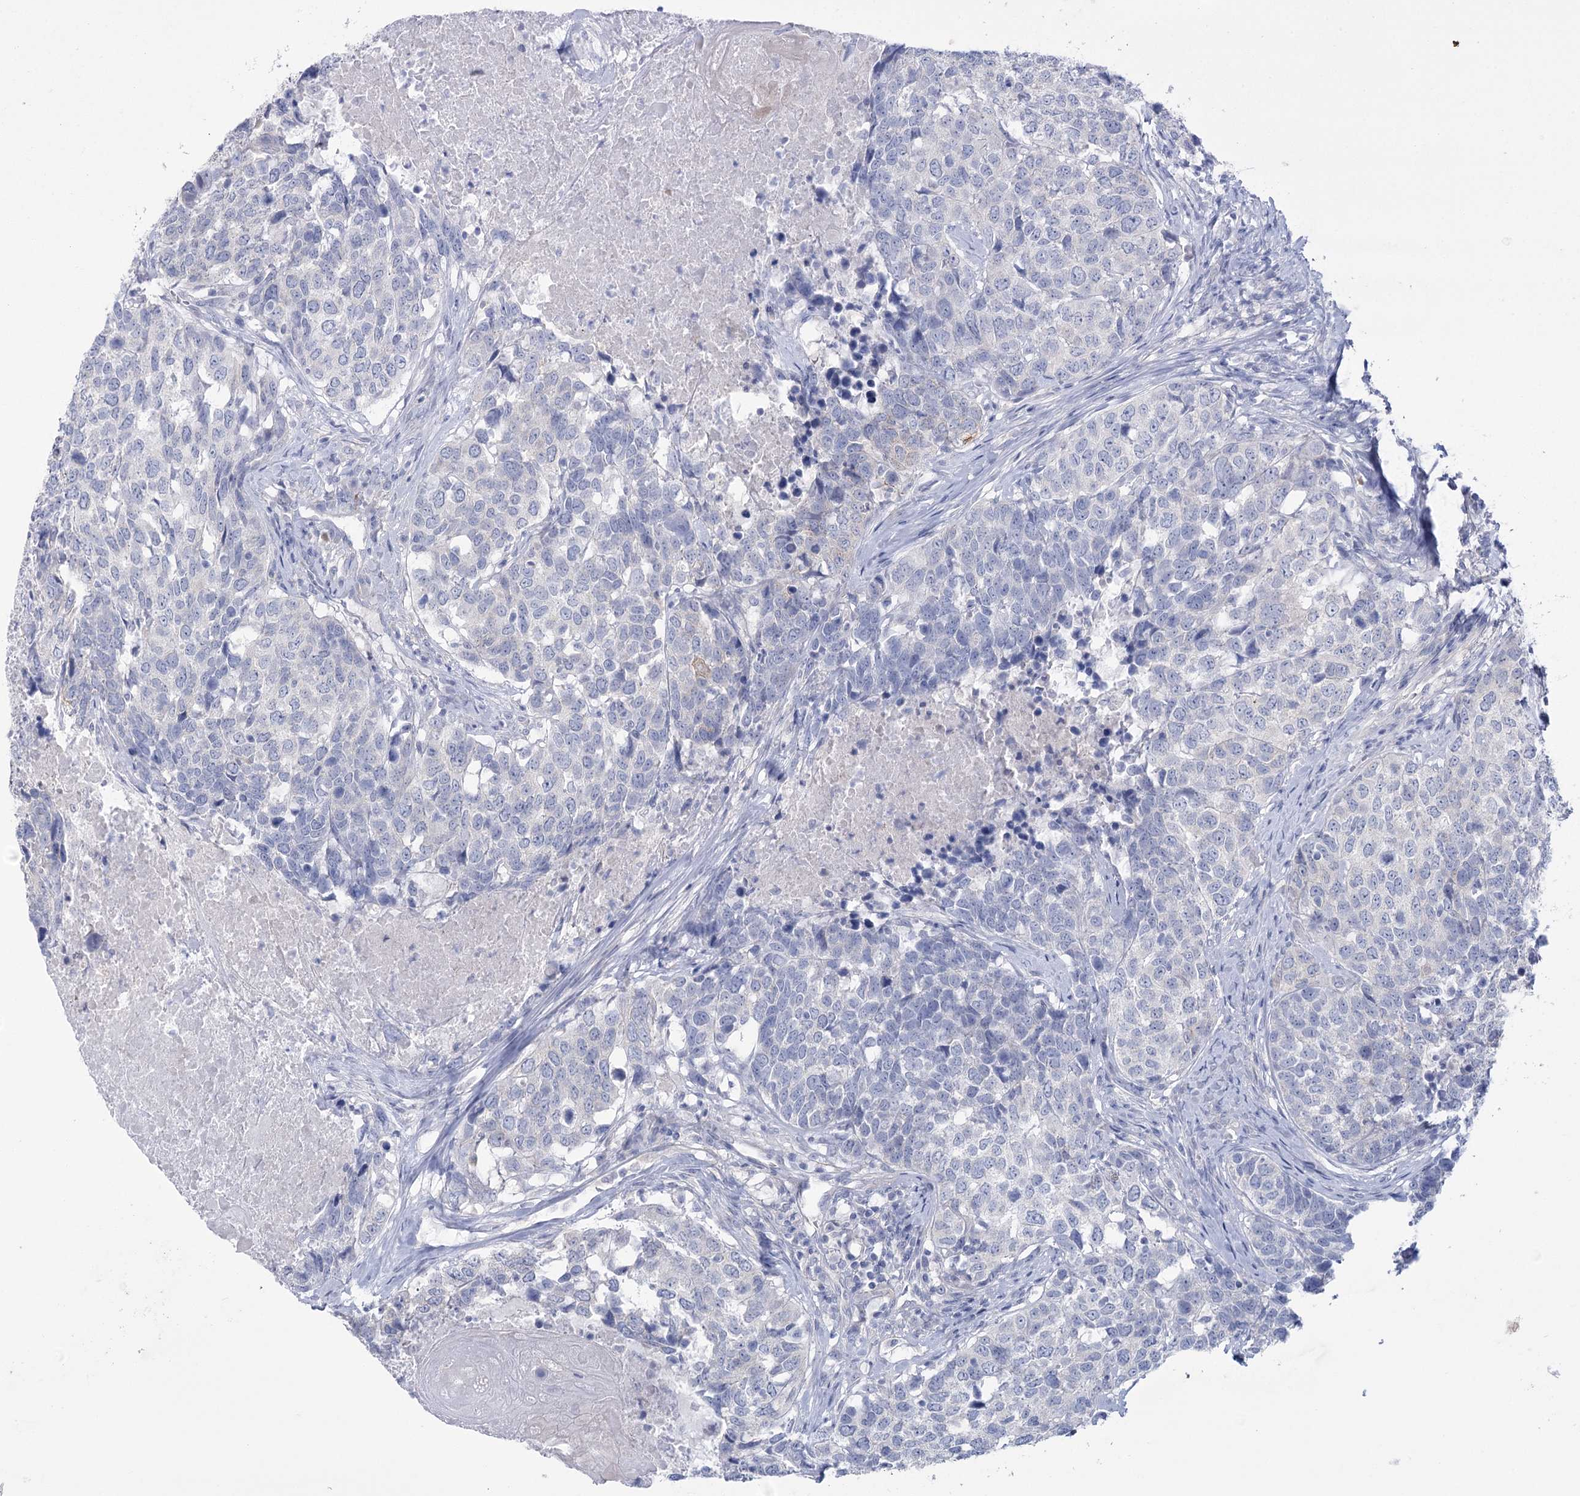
{"staining": {"intensity": "negative", "quantity": "none", "location": "none"}, "tissue": "head and neck cancer", "cell_type": "Tumor cells", "image_type": "cancer", "snomed": [{"axis": "morphology", "description": "Squamous cell carcinoma, NOS"}, {"axis": "topography", "description": "Head-Neck"}], "caption": "DAB immunohistochemical staining of head and neck squamous cell carcinoma displays no significant expression in tumor cells.", "gene": "CCDC88A", "patient": {"sex": "male", "age": 66}}